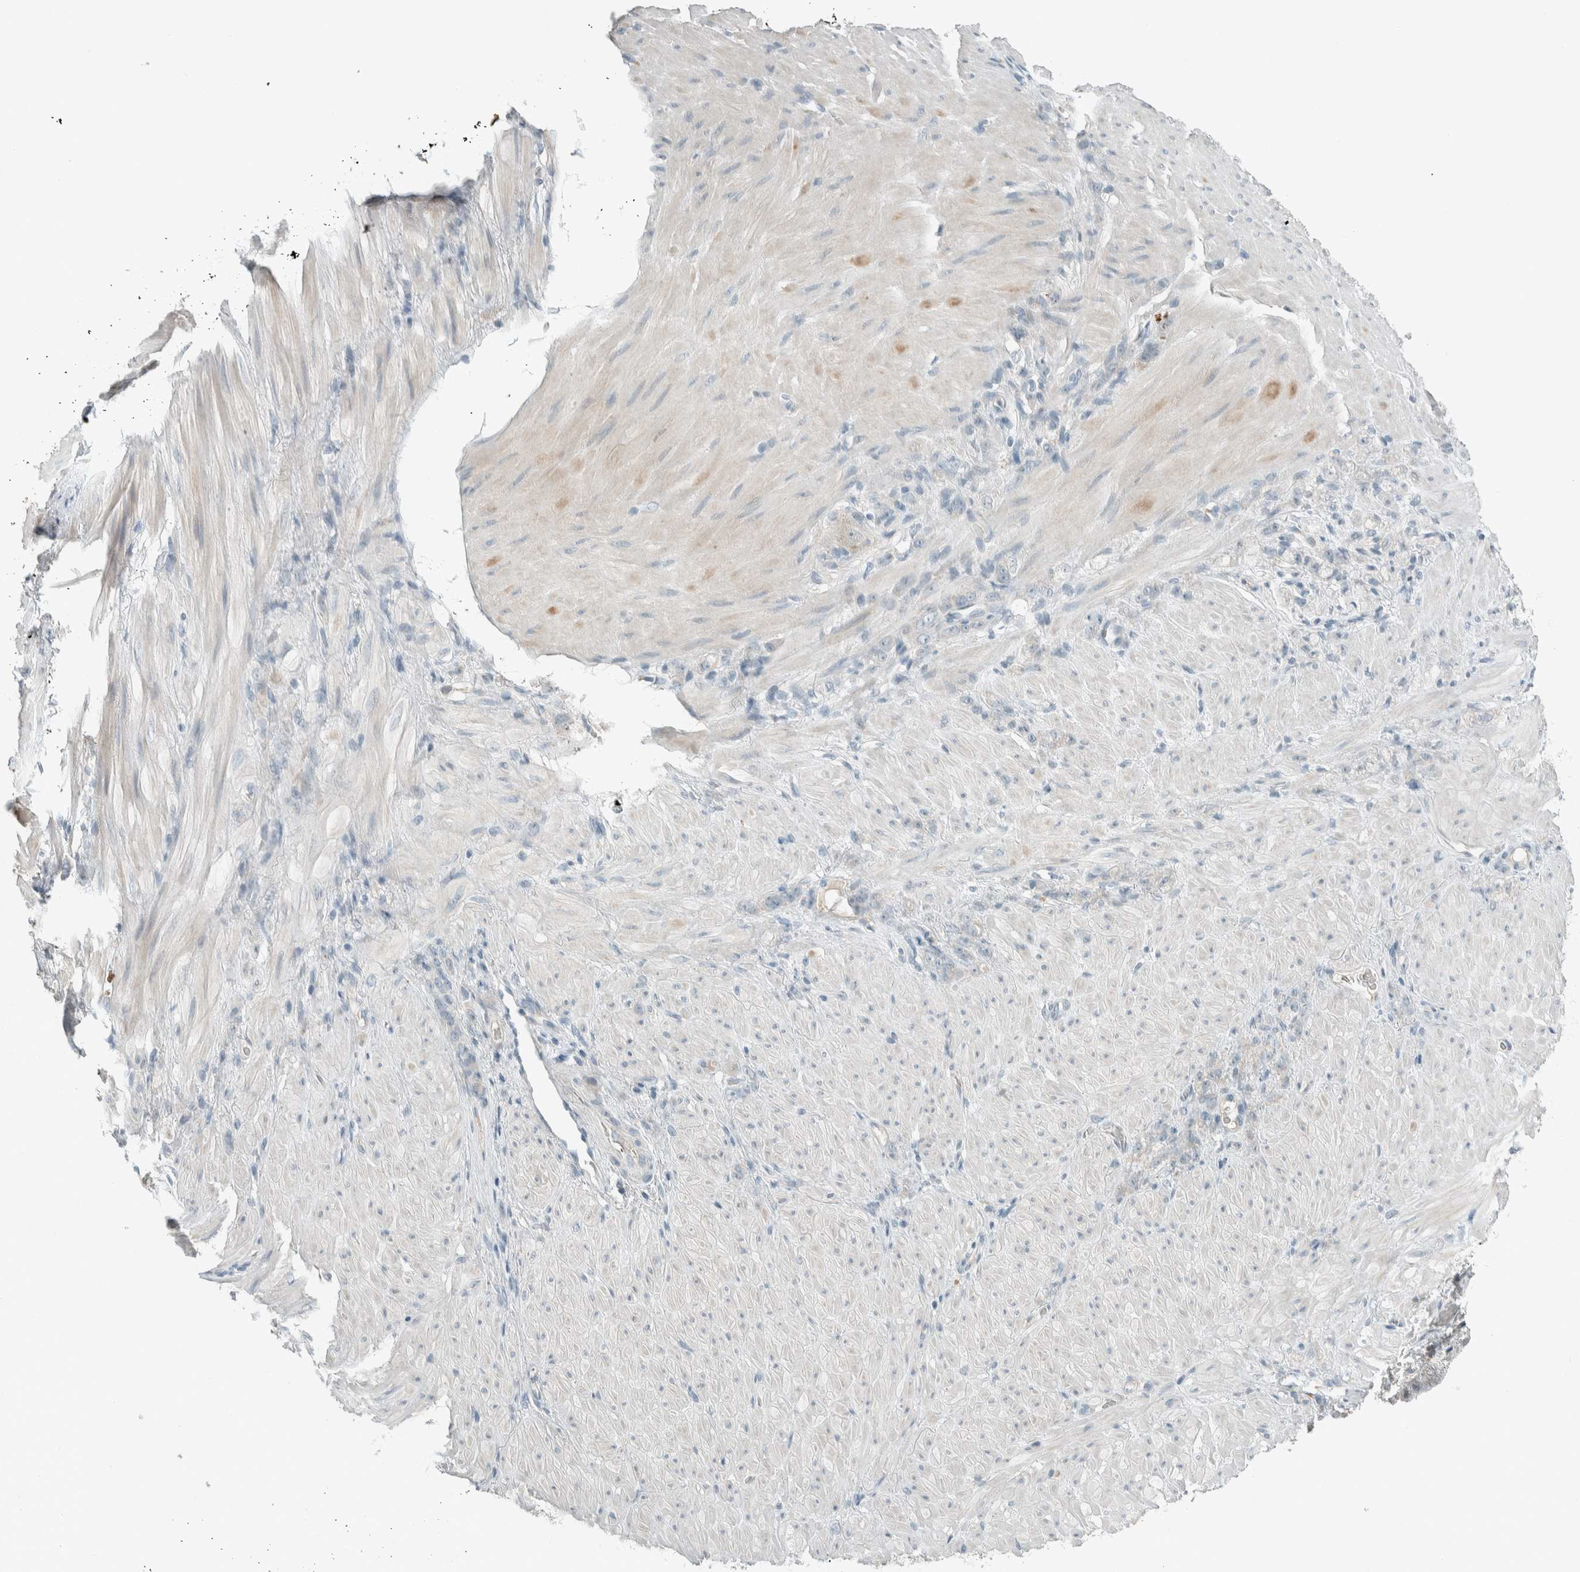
{"staining": {"intensity": "negative", "quantity": "none", "location": "none"}, "tissue": "stomach cancer", "cell_type": "Tumor cells", "image_type": "cancer", "snomed": [{"axis": "morphology", "description": "Normal tissue, NOS"}, {"axis": "morphology", "description": "Adenocarcinoma, NOS"}, {"axis": "topography", "description": "Stomach"}], "caption": "An immunohistochemistry (IHC) photomicrograph of stomach cancer (adenocarcinoma) is shown. There is no staining in tumor cells of stomach cancer (adenocarcinoma).", "gene": "CERCAM", "patient": {"sex": "male", "age": 82}}